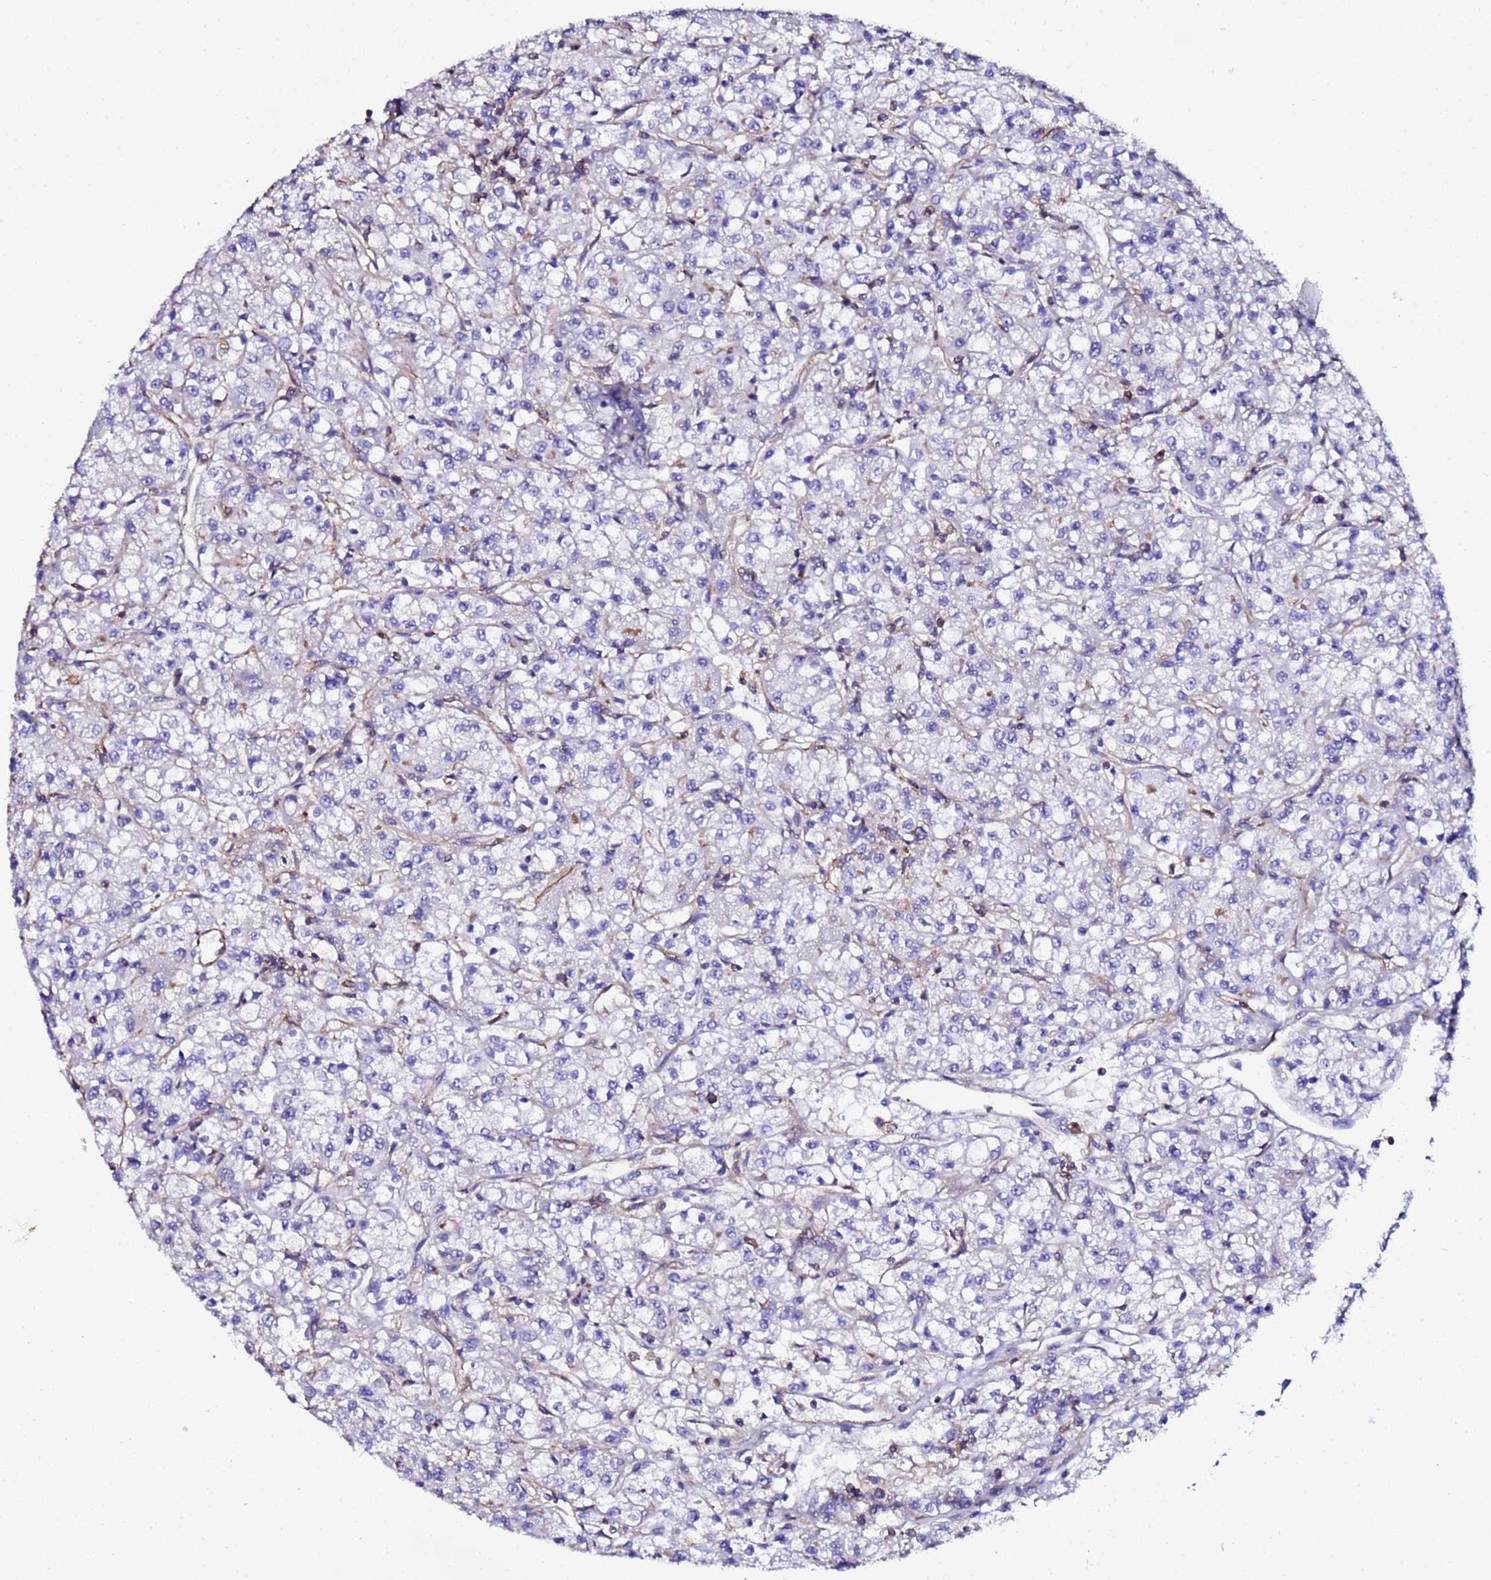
{"staining": {"intensity": "negative", "quantity": "none", "location": "none"}, "tissue": "renal cancer", "cell_type": "Tumor cells", "image_type": "cancer", "snomed": [{"axis": "morphology", "description": "Adenocarcinoma, NOS"}, {"axis": "topography", "description": "Kidney"}], "caption": "High power microscopy micrograph of an IHC image of renal adenocarcinoma, revealing no significant staining in tumor cells.", "gene": "POTEE", "patient": {"sex": "female", "age": 59}}